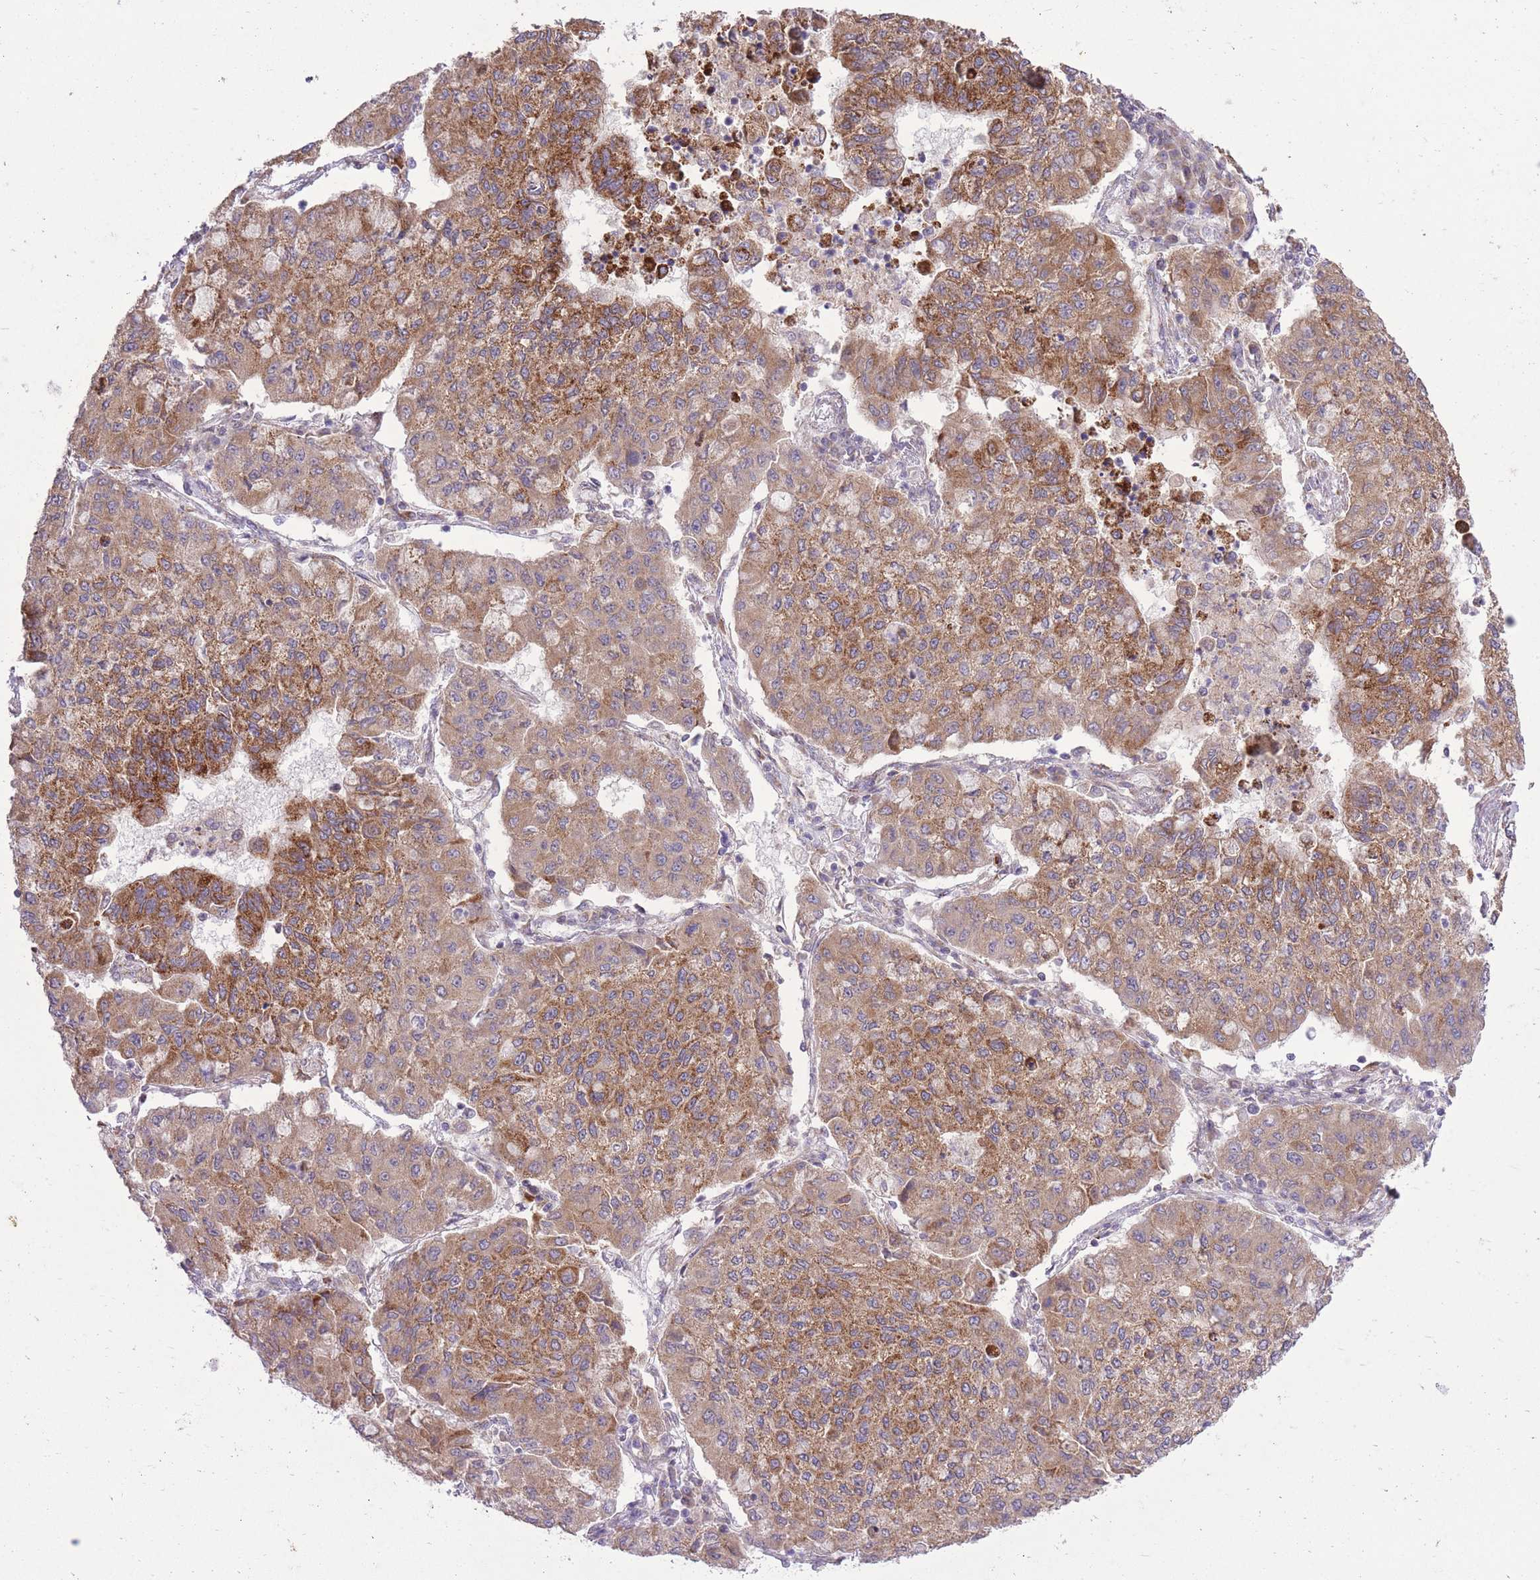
{"staining": {"intensity": "moderate", "quantity": ">75%", "location": "cytoplasmic/membranous"}, "tissue": "lung cancer", "cell_type": "Tumor cells", "image_type": "cancer", "snomed": [{"axis": "morphology", "description": "Squamous cell carcinoma, NOS"}, {"axis": "topography", "description": "Lung"}], "caption": "A high-resolution photomicrograph shows immunohistochemistry (IHC) staining of lung cancer, which exhibits moderate cytoplasmic/membranous expression in about >75% of tumor cells.", "gene": "SLC4A4", "patient": {"sex": "male", "age": 74}}